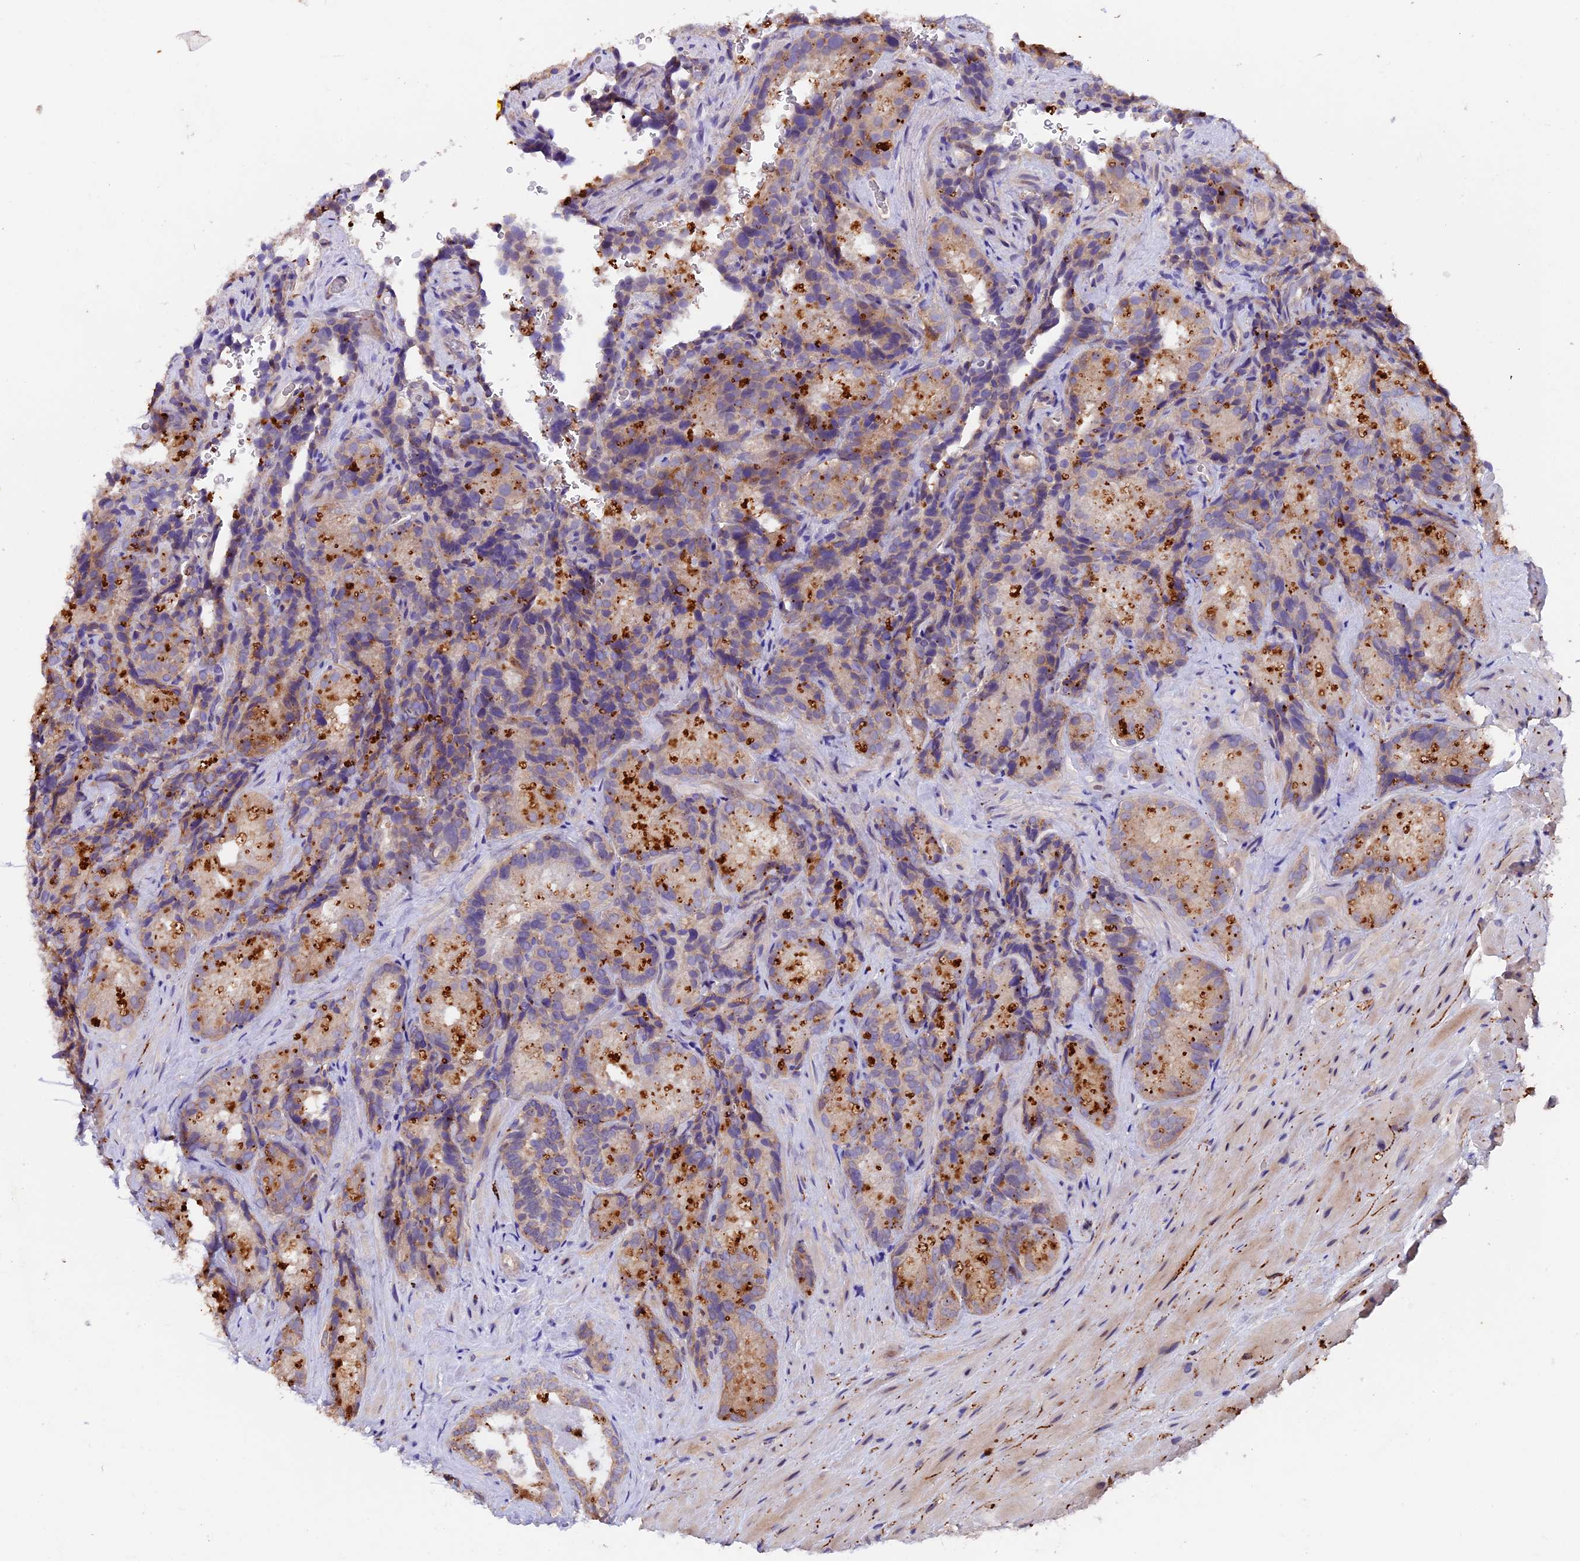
{"staining": {"intensity": "moderate", "quantity": "25%-75%", "location": "cytoplasmic/membranous"}, "tissue": "seminal vesicle", "cell_type": "Glandular cells", "image_type": "normal", "snomed": [{"axis": "morphology", "description": "Normal tissue, NOS"}, {"axis": "topography", "description": "Seminal veicle"}], "caption": "Immunohistochemical staining of normal human seminal vesicle reveals moderate cytoplasmic/membranous protein staining in about 25%-75% of glandular cells. (IHC, brightfield microscopy, high magnification).", "gene": "NCK2", "patient": {"sex": "male", "age": 58}}